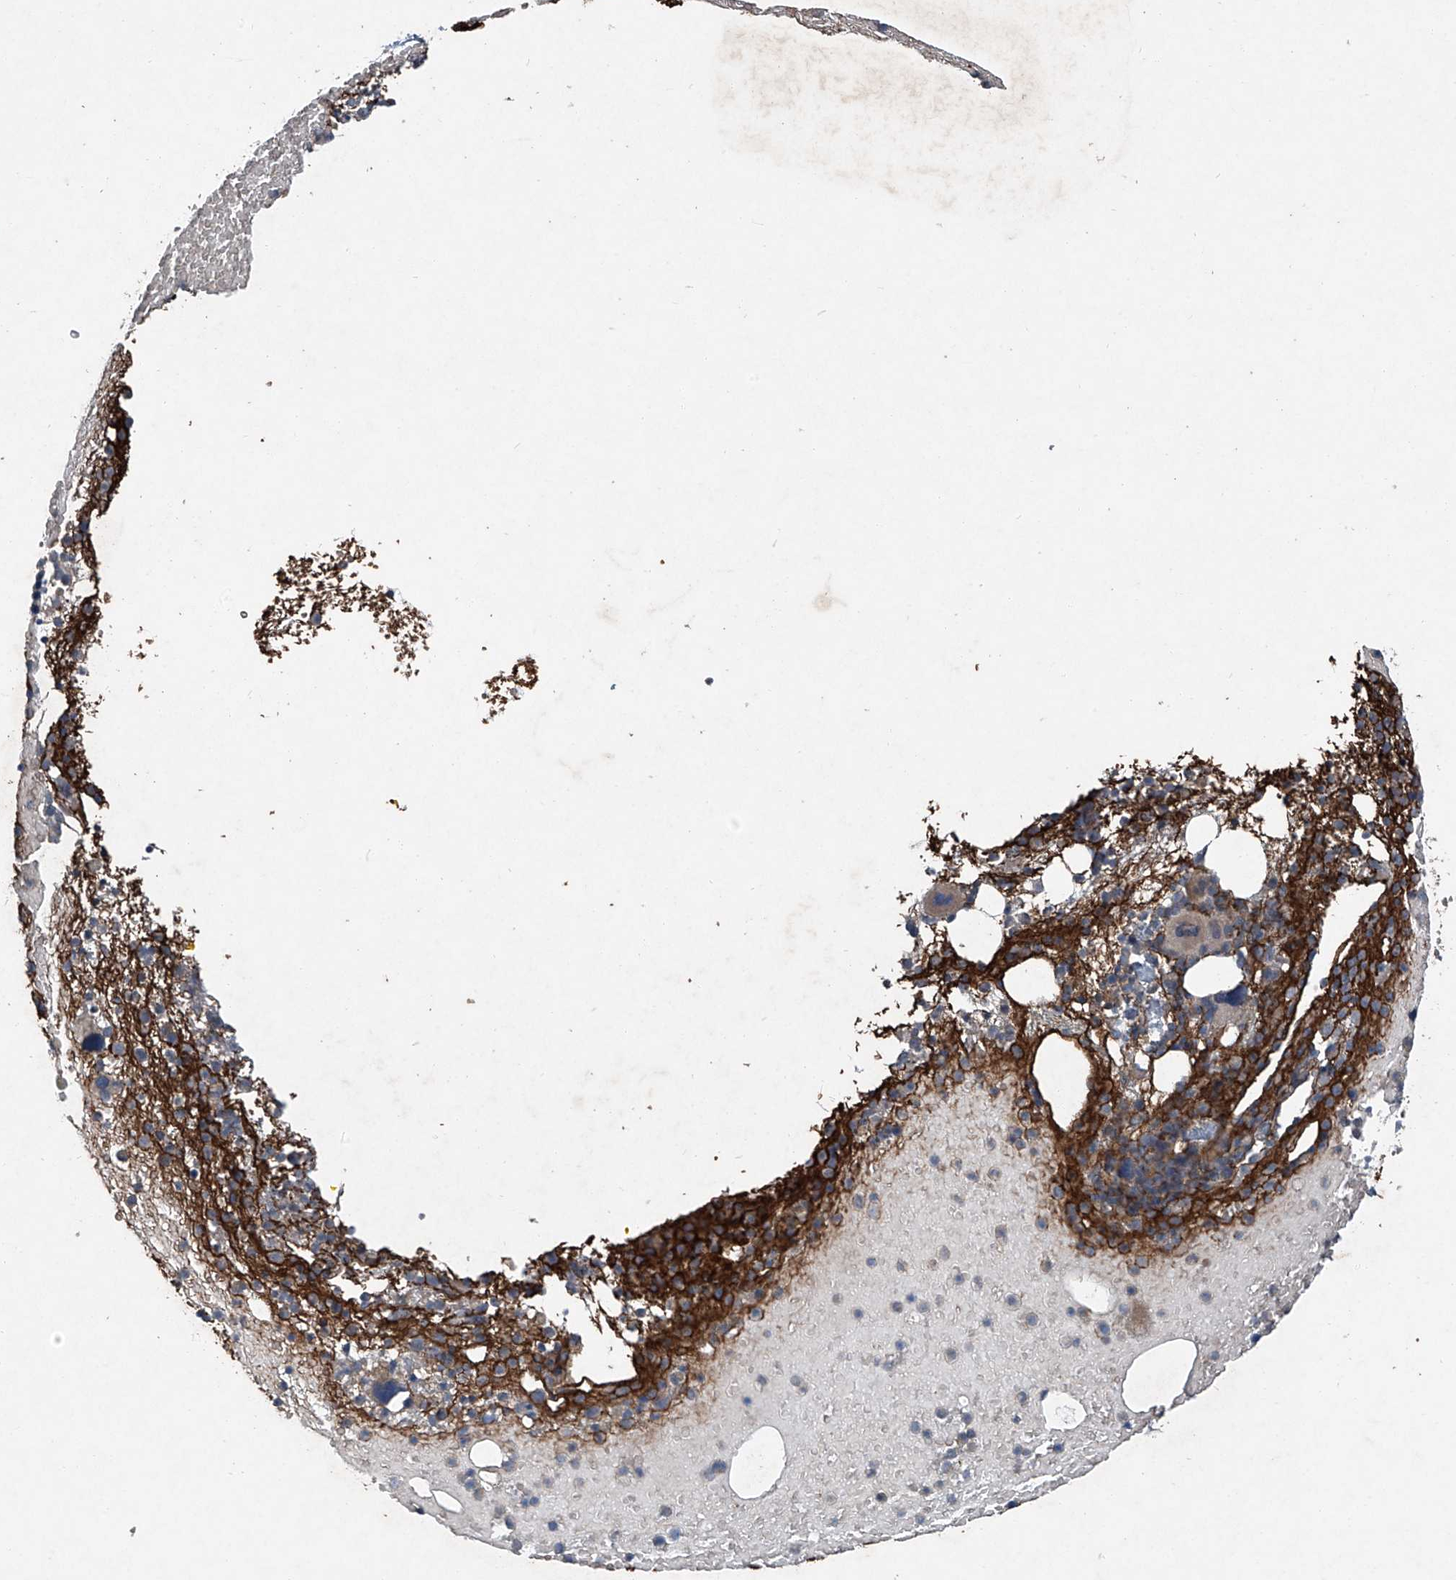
{"staining": {"intensity": "negative", "quantity": "none", "location": "none"}, "tissue": "bone marrow", "cell_type": "Hematopoietic cells", "image_type": "normal", "snomed": [{"axis": "morphology", "description": "Normal tissue, NOS"}, {"axis": "topography", "description": "Bone marrow"}], "caption": "Immunohistochemical staining of normal bone marrow demonstrates no significant positivity in hematopoietic cells. (Brightfield microscopy of DAB immunohistochemistry at high magnification).", "gene": "FOXRED2", "patient": {"sex": "male", "age": 47}}